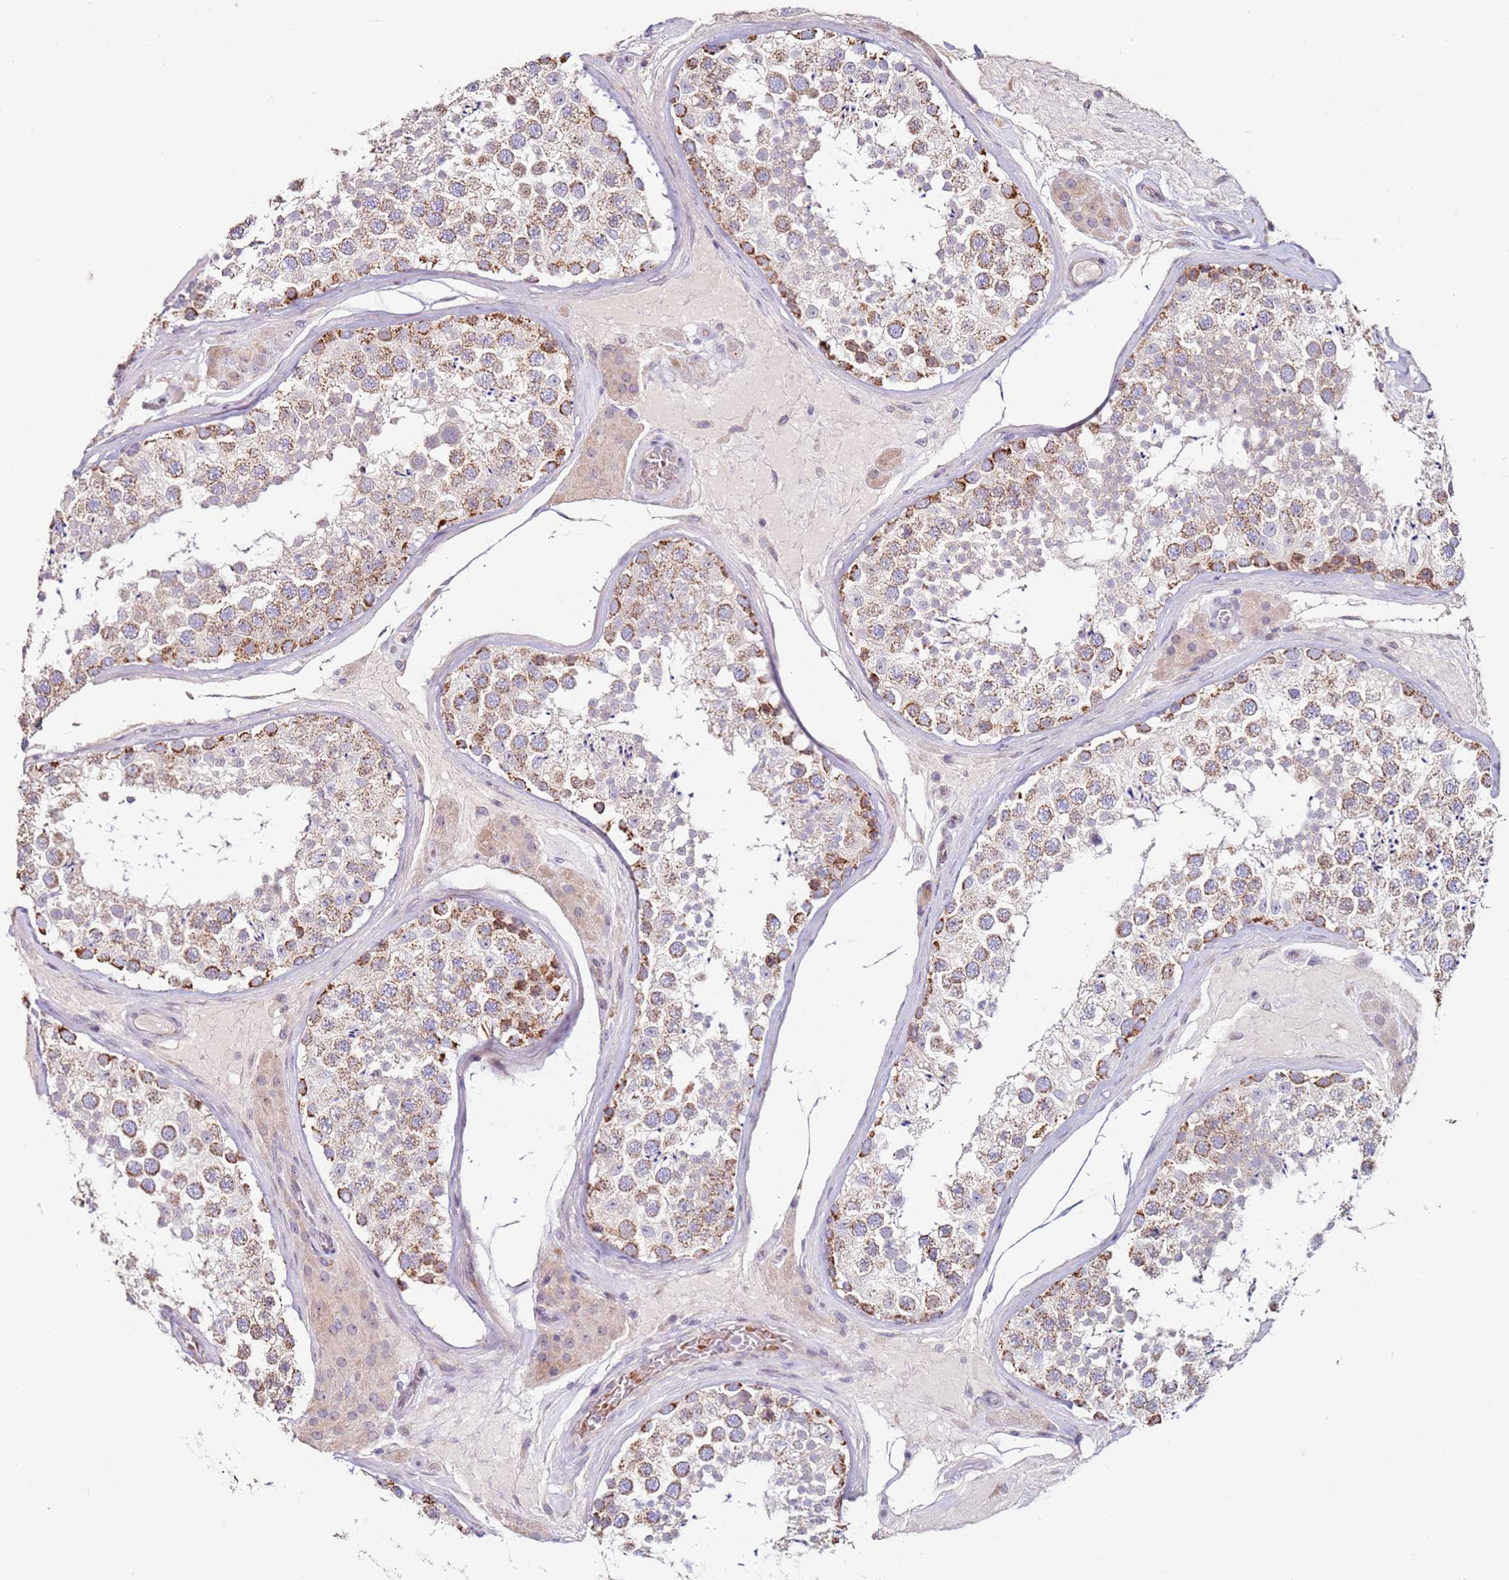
{"staining": {"intensity": "strong", "quantity": "25%-75%", "location": "cytoplasmic/membranous"}, "tissue": "testis", "cell_type": "Cells in seminiferous ducts", "image_type": "normal", "snomed": [{"axis": "morphology", "description": "Normal tissue, NOS"}, {"axis": "topography", "description": "Testis"}], "caption": "Immunohistochemical staining of unremarkable testis shows strong cytoplasmic/membranous protein staining in about 25%-75% of cells in seminiferous ducts.", "gene": "RARS2", "patient": {"sex": "male", "age": 46}}